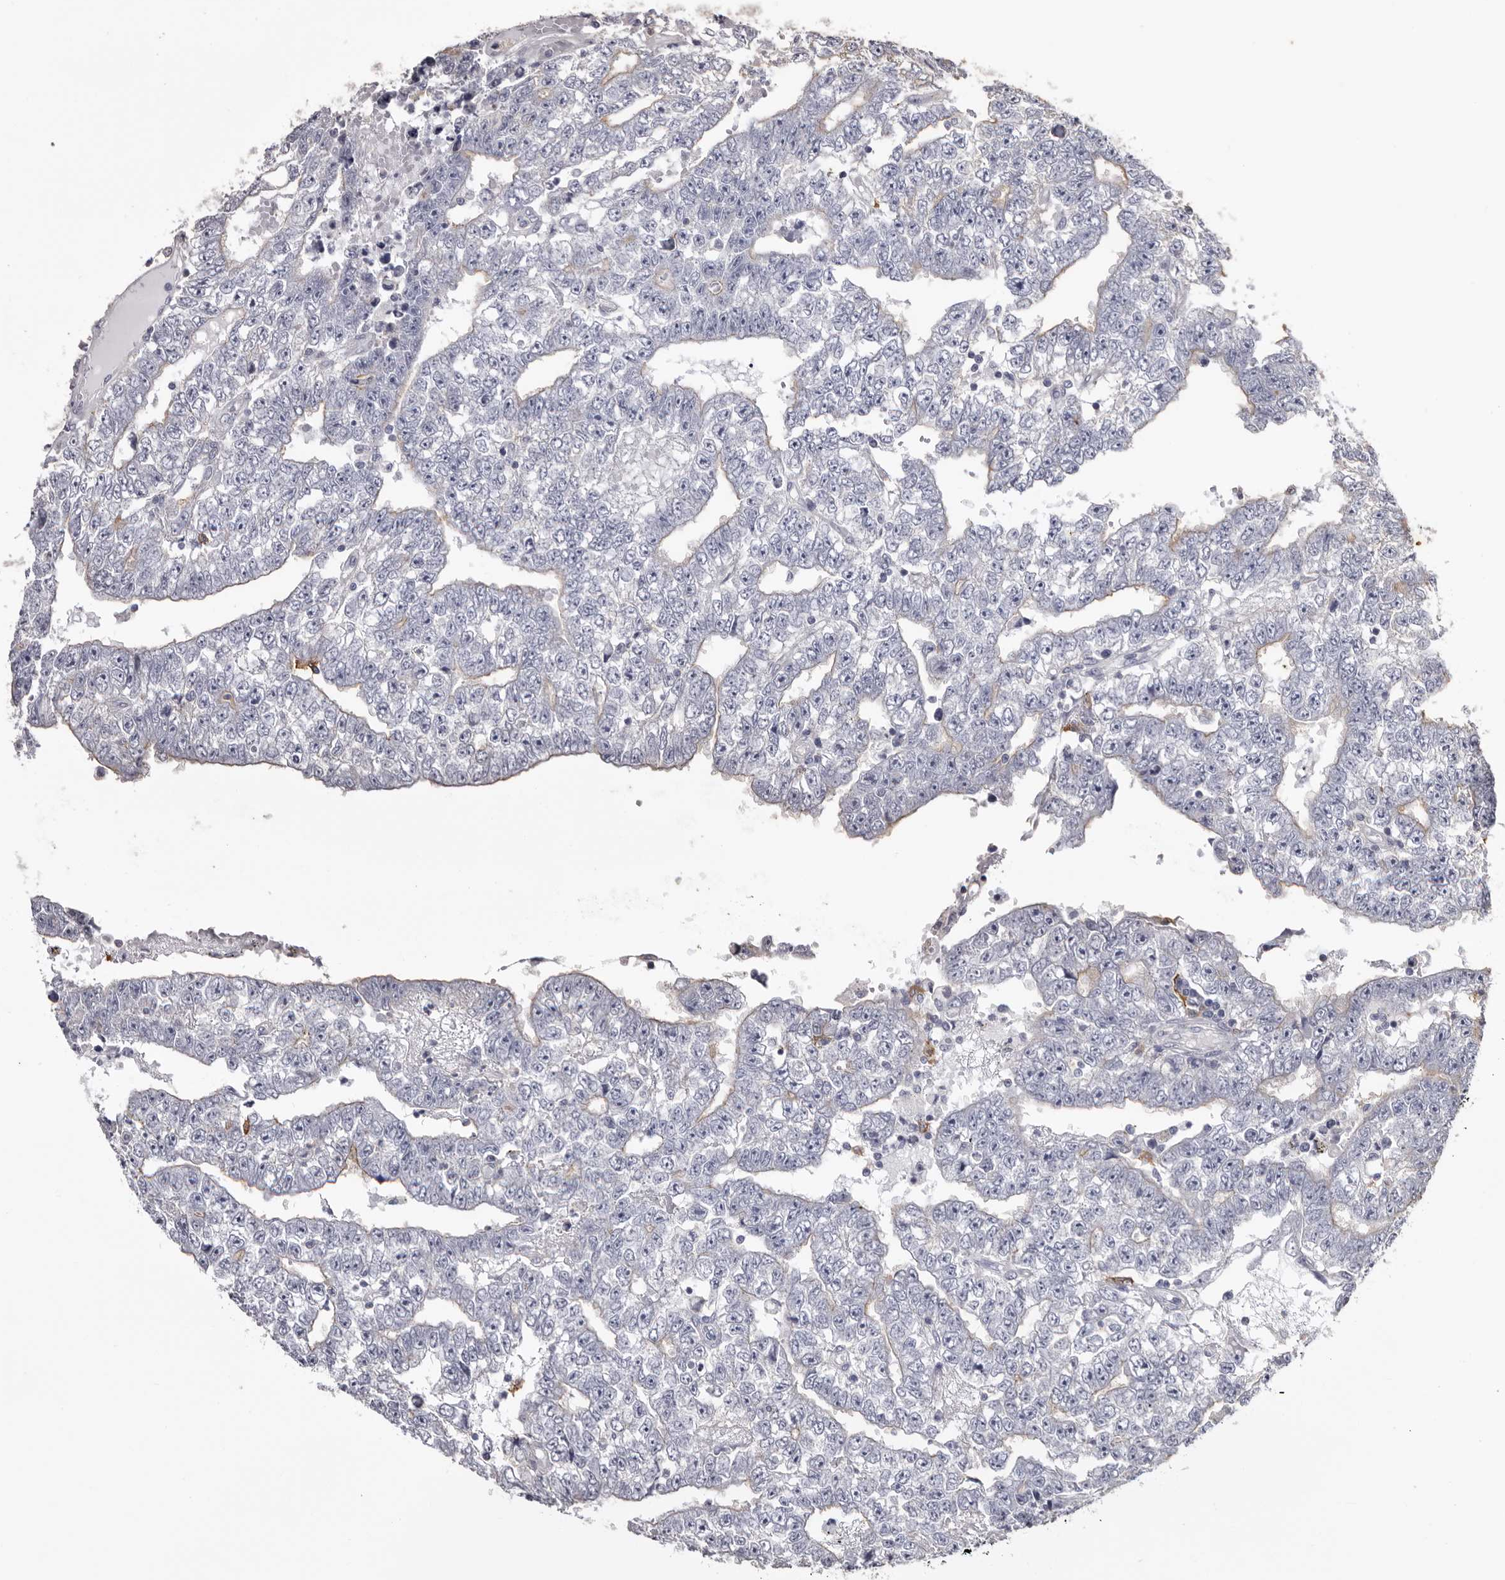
{"staining": {"intensity": "negative", "quantity": "none", "location": "none"}, "tissue": "testis cancer", "cell_type": "Tumor cells", "image_type": "cancer", "snomed": [{"axis": "morphology", "description": "Carcinoma, Embryonal, NOS"}, {"axis": "topography", "description": "Testis"}], "caption": "Histopathology image shows no protein positivity in tumor cells of embryonal carcinoma (testis) tissue.", "gene": "LAD1", "patient": {"sex": "male", "age": 25}}